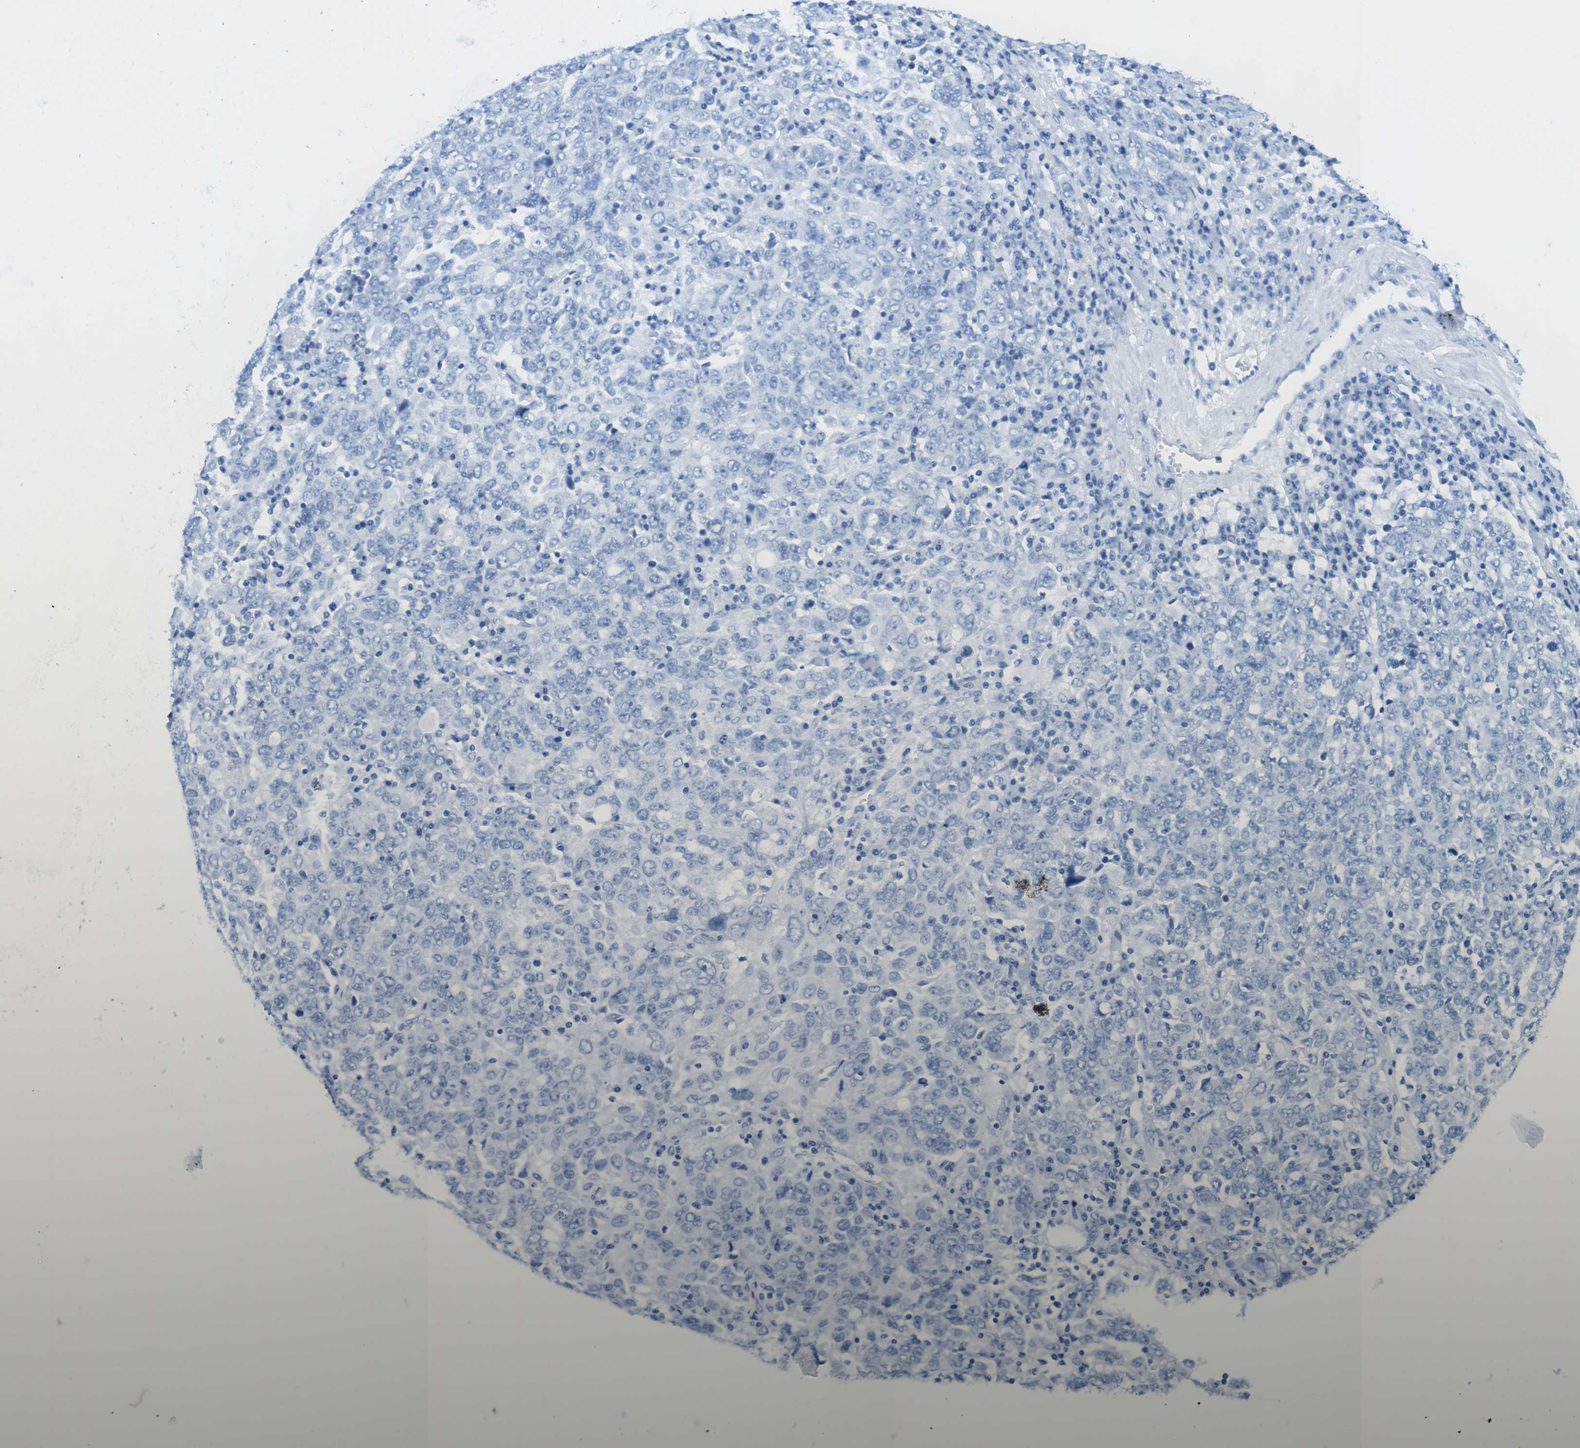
{"staining": {"intensity": "negative", "quantity": "none", "location": "none"}, "tissue": "ovarian cancer", "cell_type": "Tumor cells", "image_type": "cancer", "snomed": [{"axis": "morphology", "description": "Carcinoma, endometroid"}, {"axis": "topography", "description": "Ovary"}], "caption": "Ovarian cancer (endometroid carcinoma) was stained to show a protein in brown. There is no significant staining in tumor cells. The staining is performed using DAB (3,3'-diaminobenzidine) brown chromogen with nuclei counter-stained in using hematoxylin.", "gene": "SUGT1", "patient": {"sex": "female", "age": 62}}